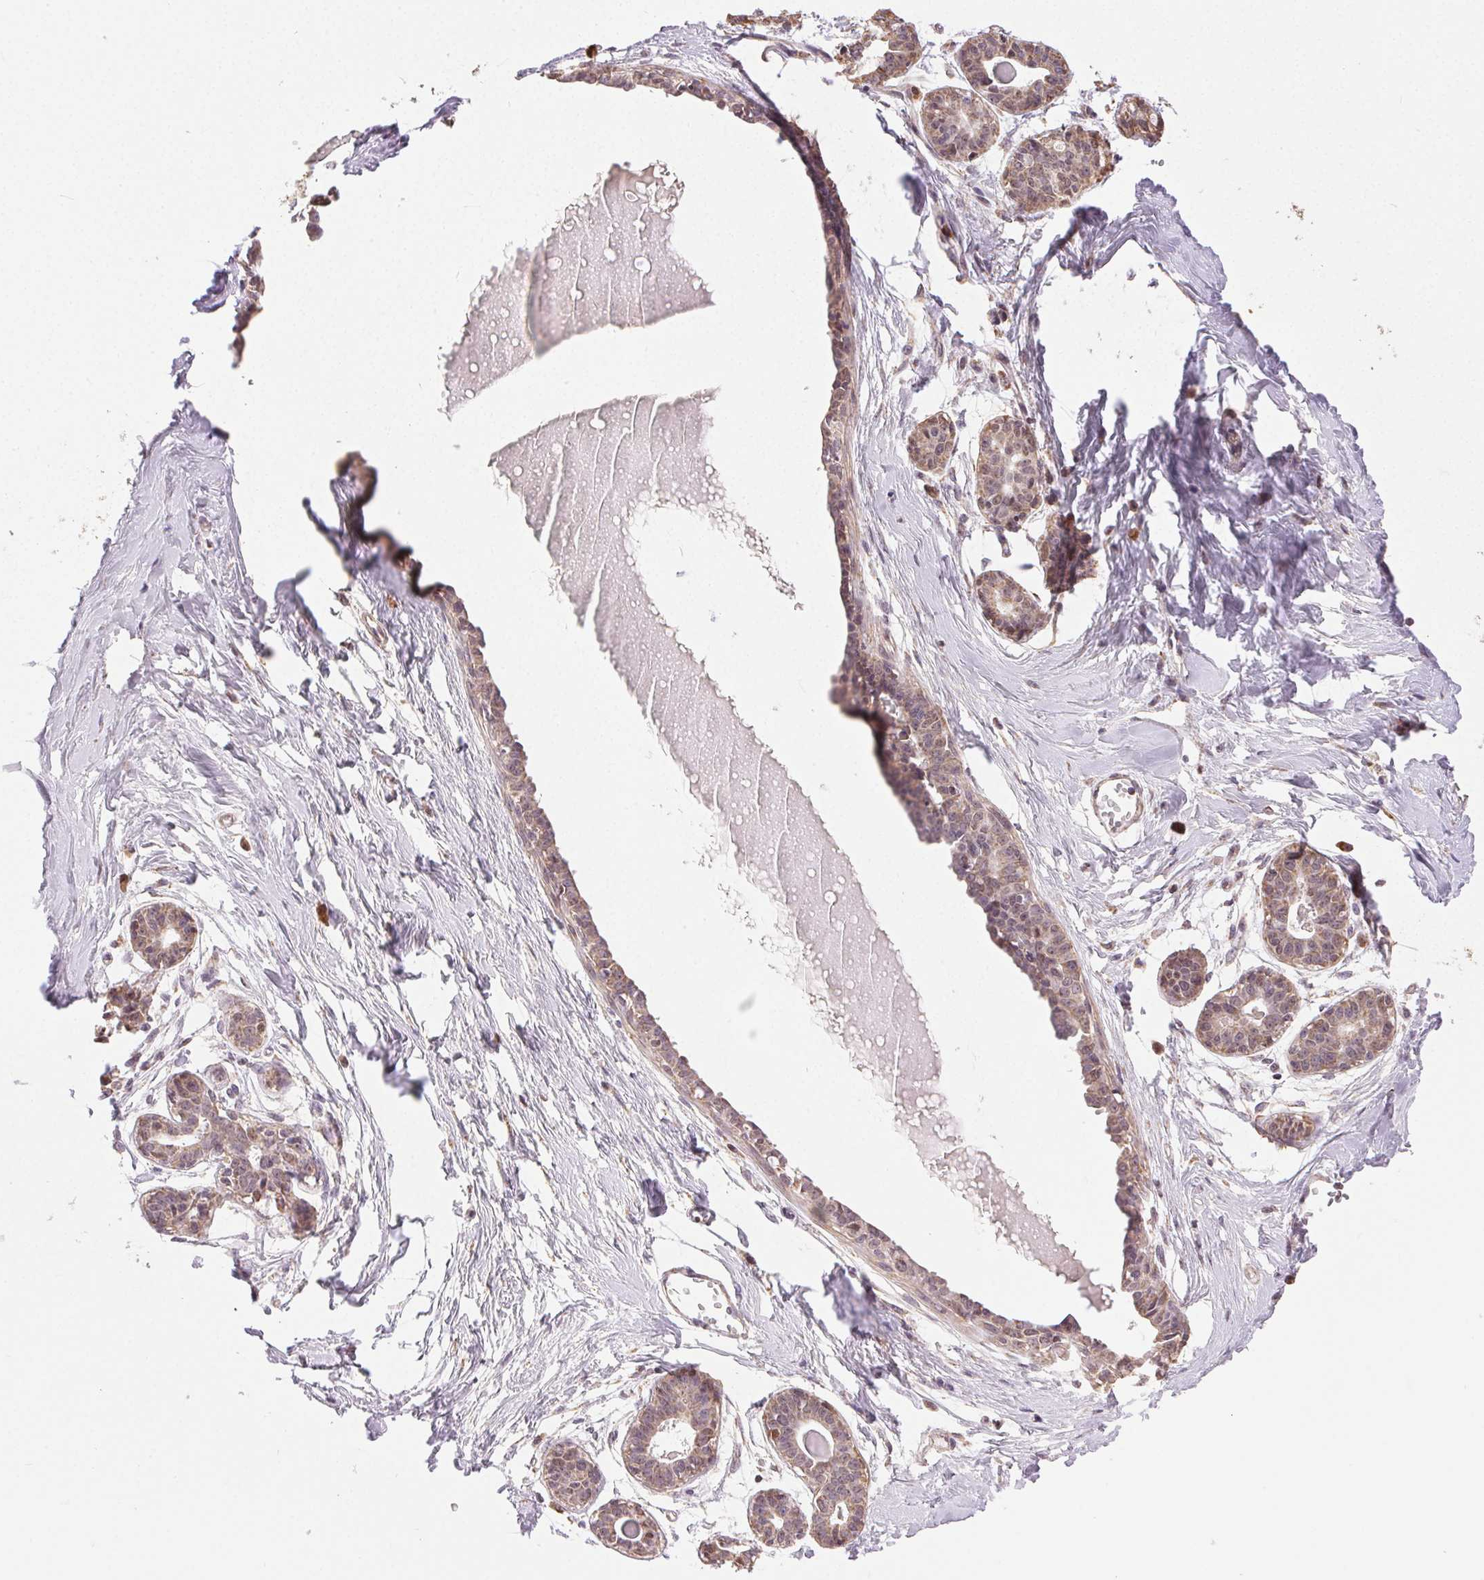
{"staining": {"intensity": "weak", "quantity": "<25%", "location": "cytoplasmic/membranous"}, "tissue": "breast", "cell_type": "Adipocytes", "image_type": "normal", "snomed": [{"axis": "morphology", "description": "Normal tissue, NOS"}, {"axis": "topography", "description": "Breast"}], "caption": "Adipocytes show no significant protein expression in unremarkable breast.", "gene": "PIWIL4", "patient": {"sex": "female", "age": 45}}